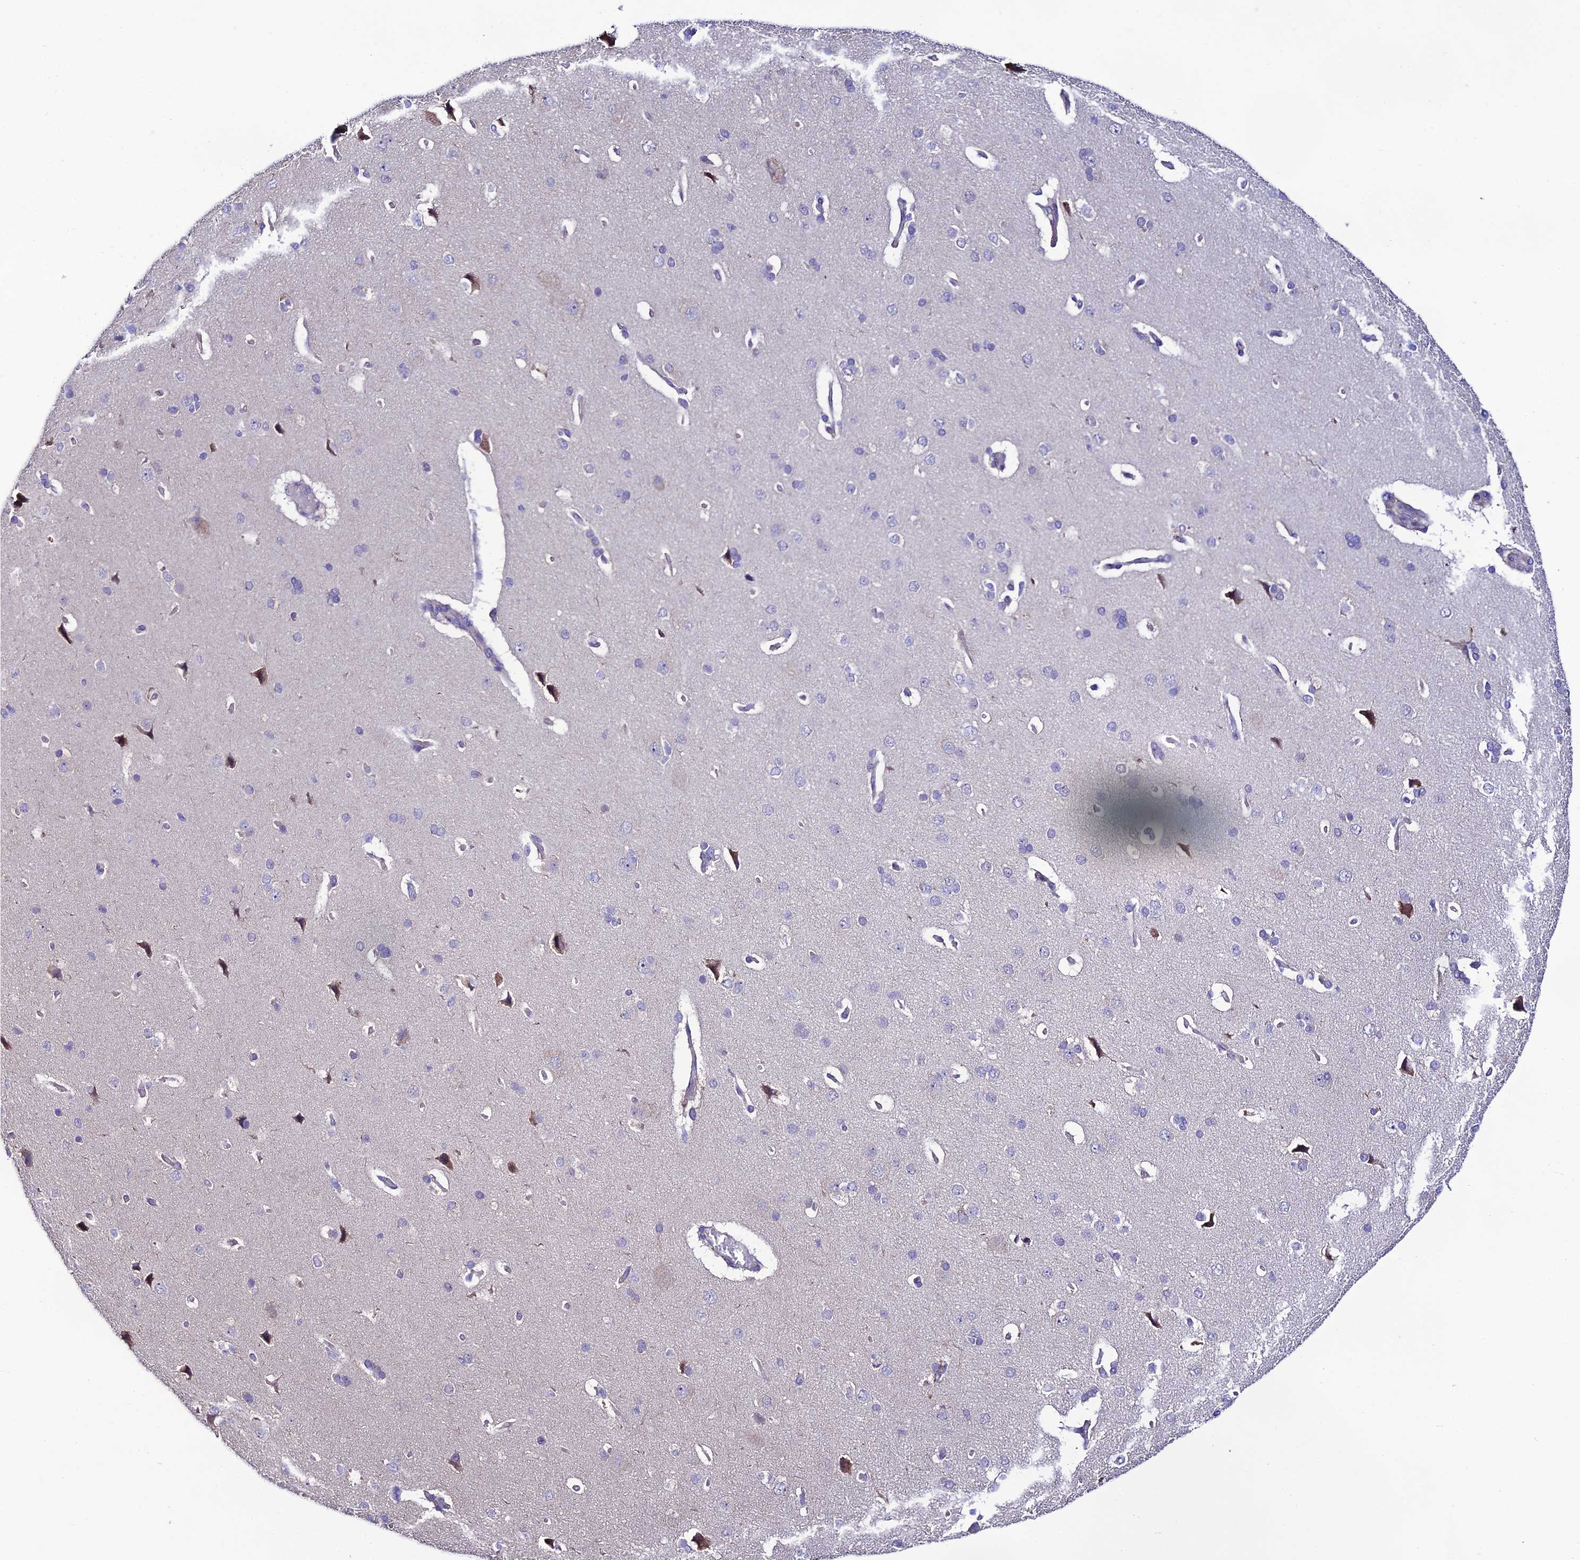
{"staining": {"intensity": "negative", "quantity": "none", "location": "none"}, "tissue": "cerebral cortex", "cell_type": "Endothelial cells", "image_type": "normal", "snomed": [{"axis": "morphology", "description": "Normal tissue, NOS"}, {"axis": "topography", "description": "Cerebral cortex"}], "caption": "Immunohistochemical staining of unremarkable cerebral cortex demonstrates no significant expression in endothelial cells.", "gene": "BRME1", "patient": {"sex": "male", "age": 62}}